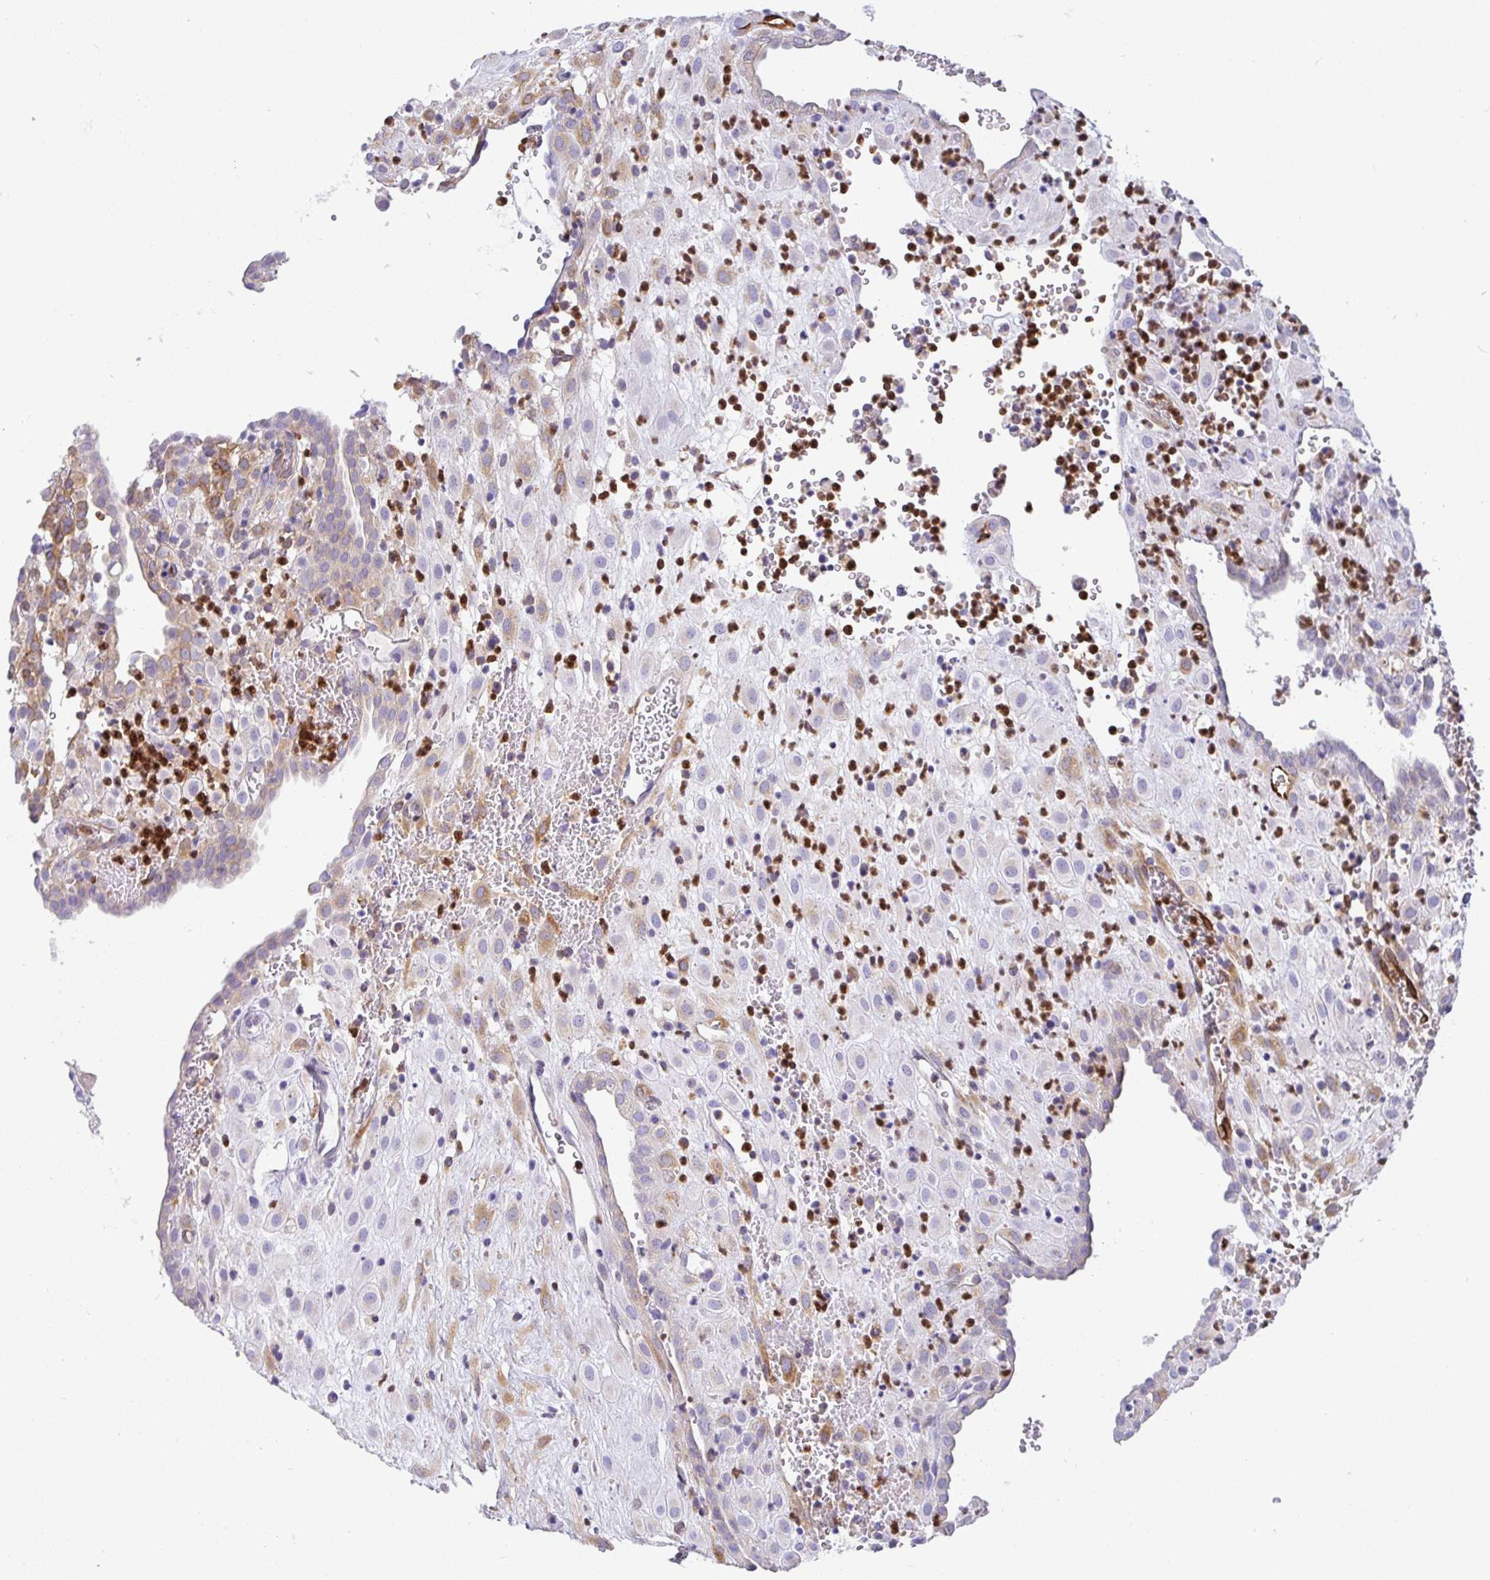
{"staining": {"intensity": "moderate", "quantity": "<25%", "location": "cytoplasmic/membranous"}, "tissue": "placenta", "cell_type": "Decidual cells", "image_type": "normal", "snomed": [{"axis": "morphology", "description": "Normal tissue, NOS"}, {"axis": "topography", "description": "Placenta"}], "caption": "Protein expression analysis of unremarkable human placenta reveals moderate cytoplasmic/membranous positivity in about <25% of decidual cells.", "gene": "TP53I11", "patient": {"sex": "female", "age": 24}}